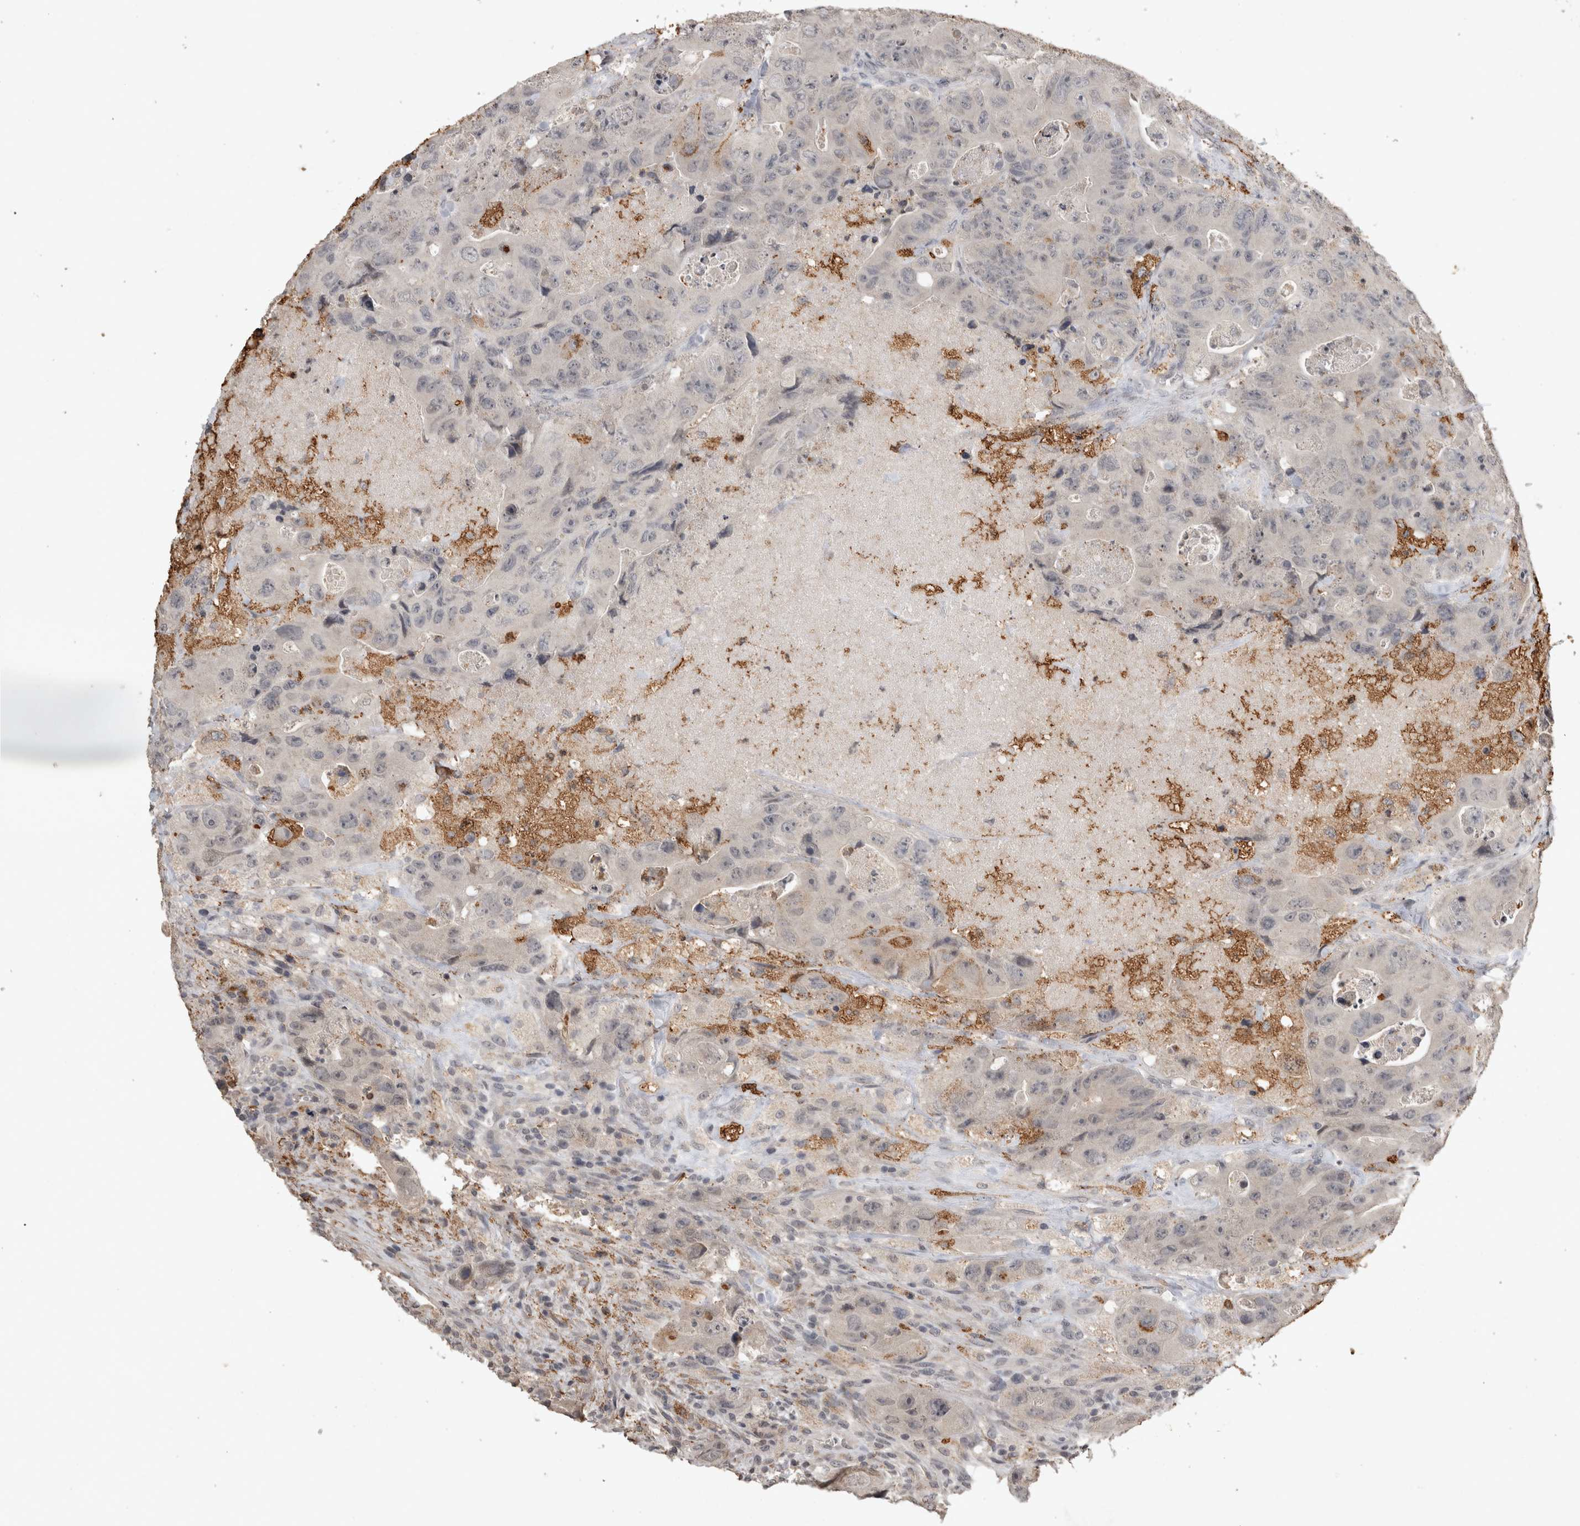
{"staining": {"intensity": "negative", "quantity": "none", "location": "none"}, "tissue": "colorectal cancer", "cell_type": "Tumor cells", "image_type": "cancer", "snomed": [{"axis": "morphology", "description": "Adenocarcinoma, NOS"}, {"axis": "topography", "description": "Colon"}], "caption": "A micrograph of colorectal adenocarcinoma stained for a protein exhibits no brown staining in tumor cells.", "gene": "HRK", "patient": {"sex": "female", "age": 46}}